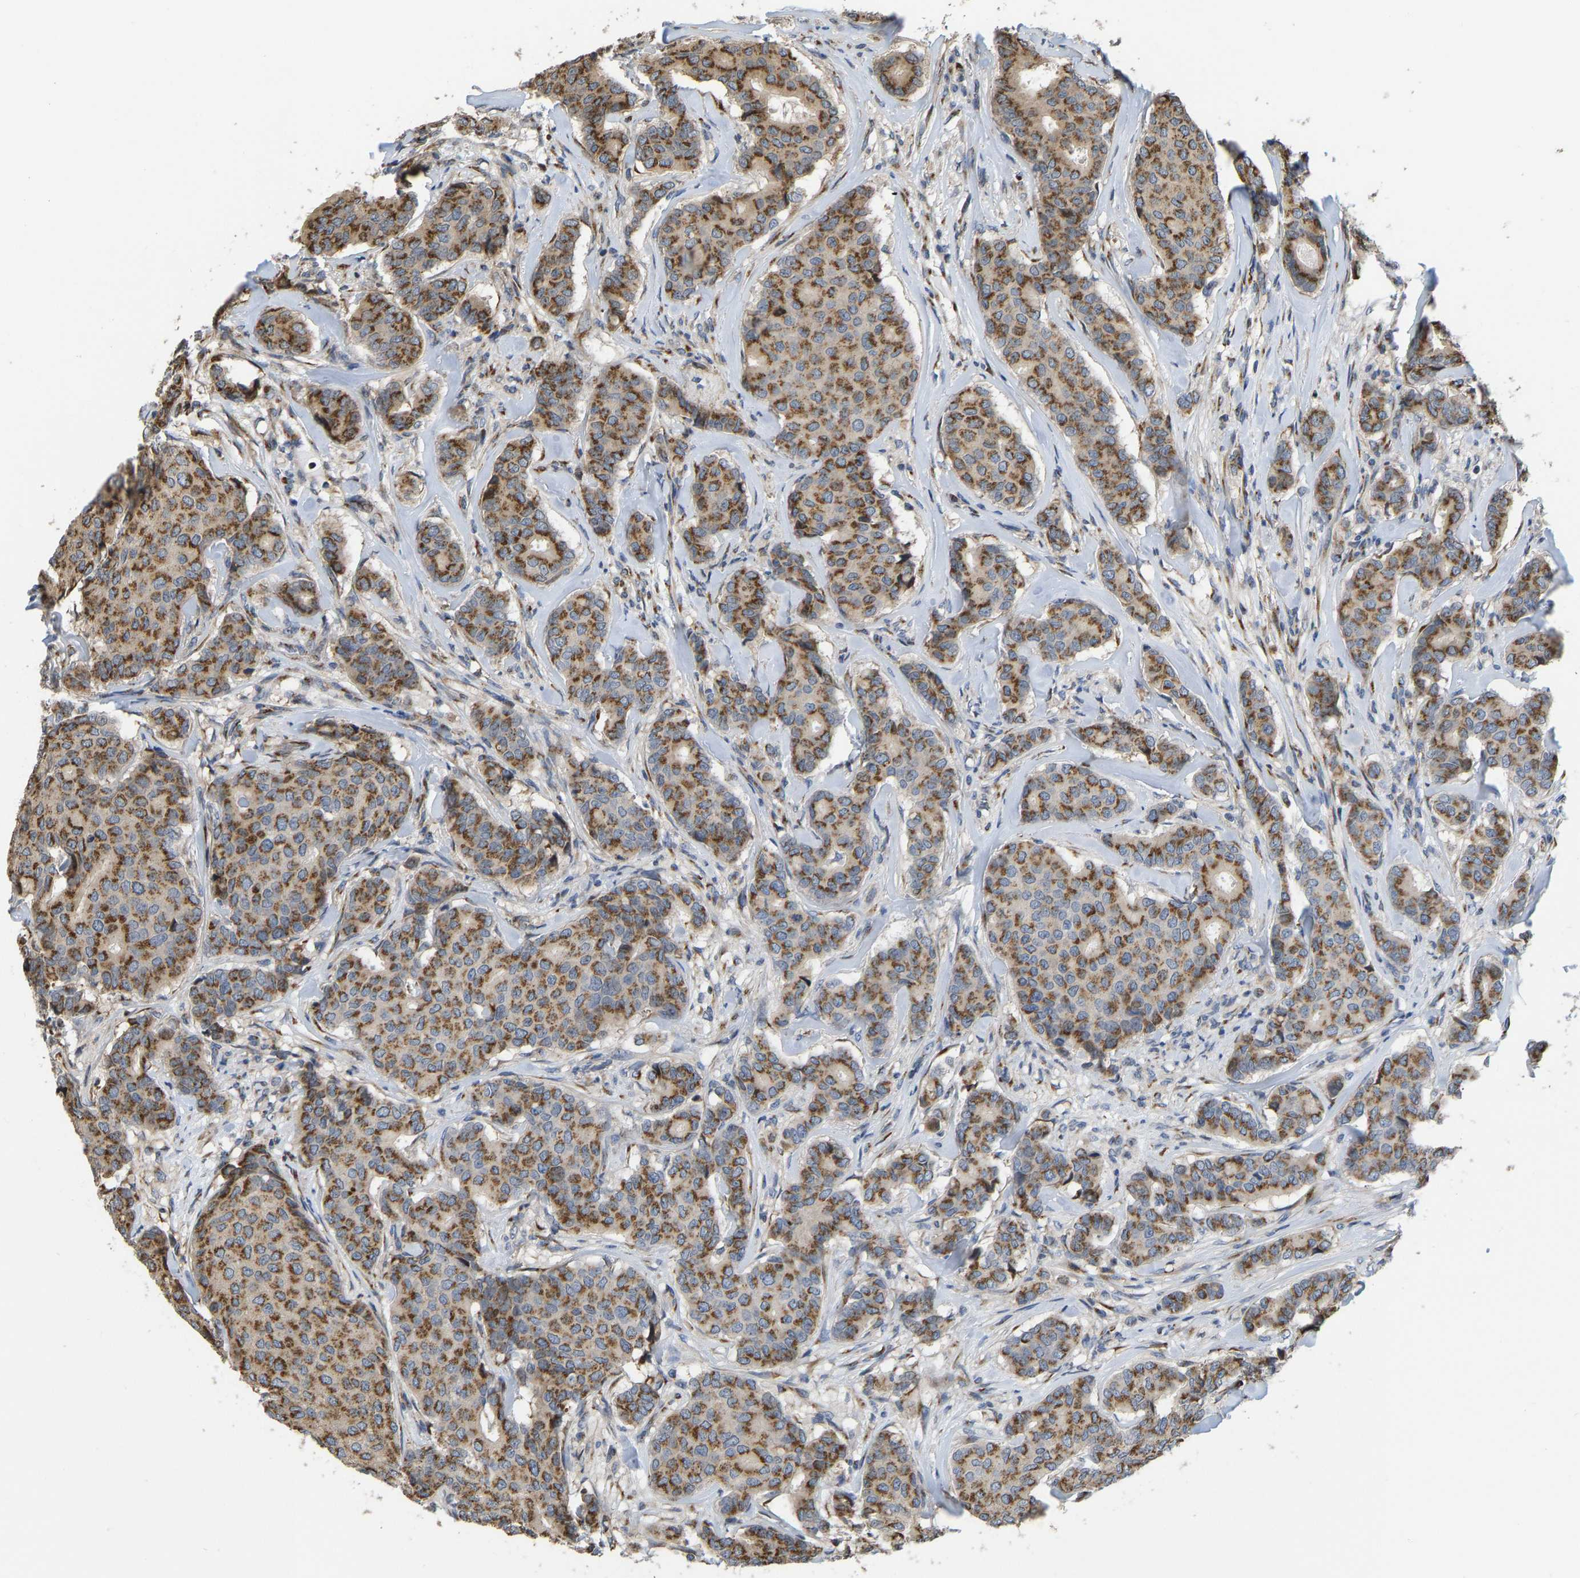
{"staining": {"intensity": "strong", "quantity": ">75%", "location": "cytoplasmic/membranous"}, "tissue": "breast cancer", "cell_type": "Tumor cells", "image_type": "cancer", "snomed": [{"axis": "morphology", "description": "Duct carcinoma"}, {"axis": "topography", "description": "Breast"}], "caption": "Approximately >75% of tumor cells in human invasive ductal carcinoma (breast) exhibit strong cytoplasmic/membranous protein staining as visualized by brown immunohistochemical staining.", "gene": "YIPF4", "patient": {"sex": "female", "age": 75}}